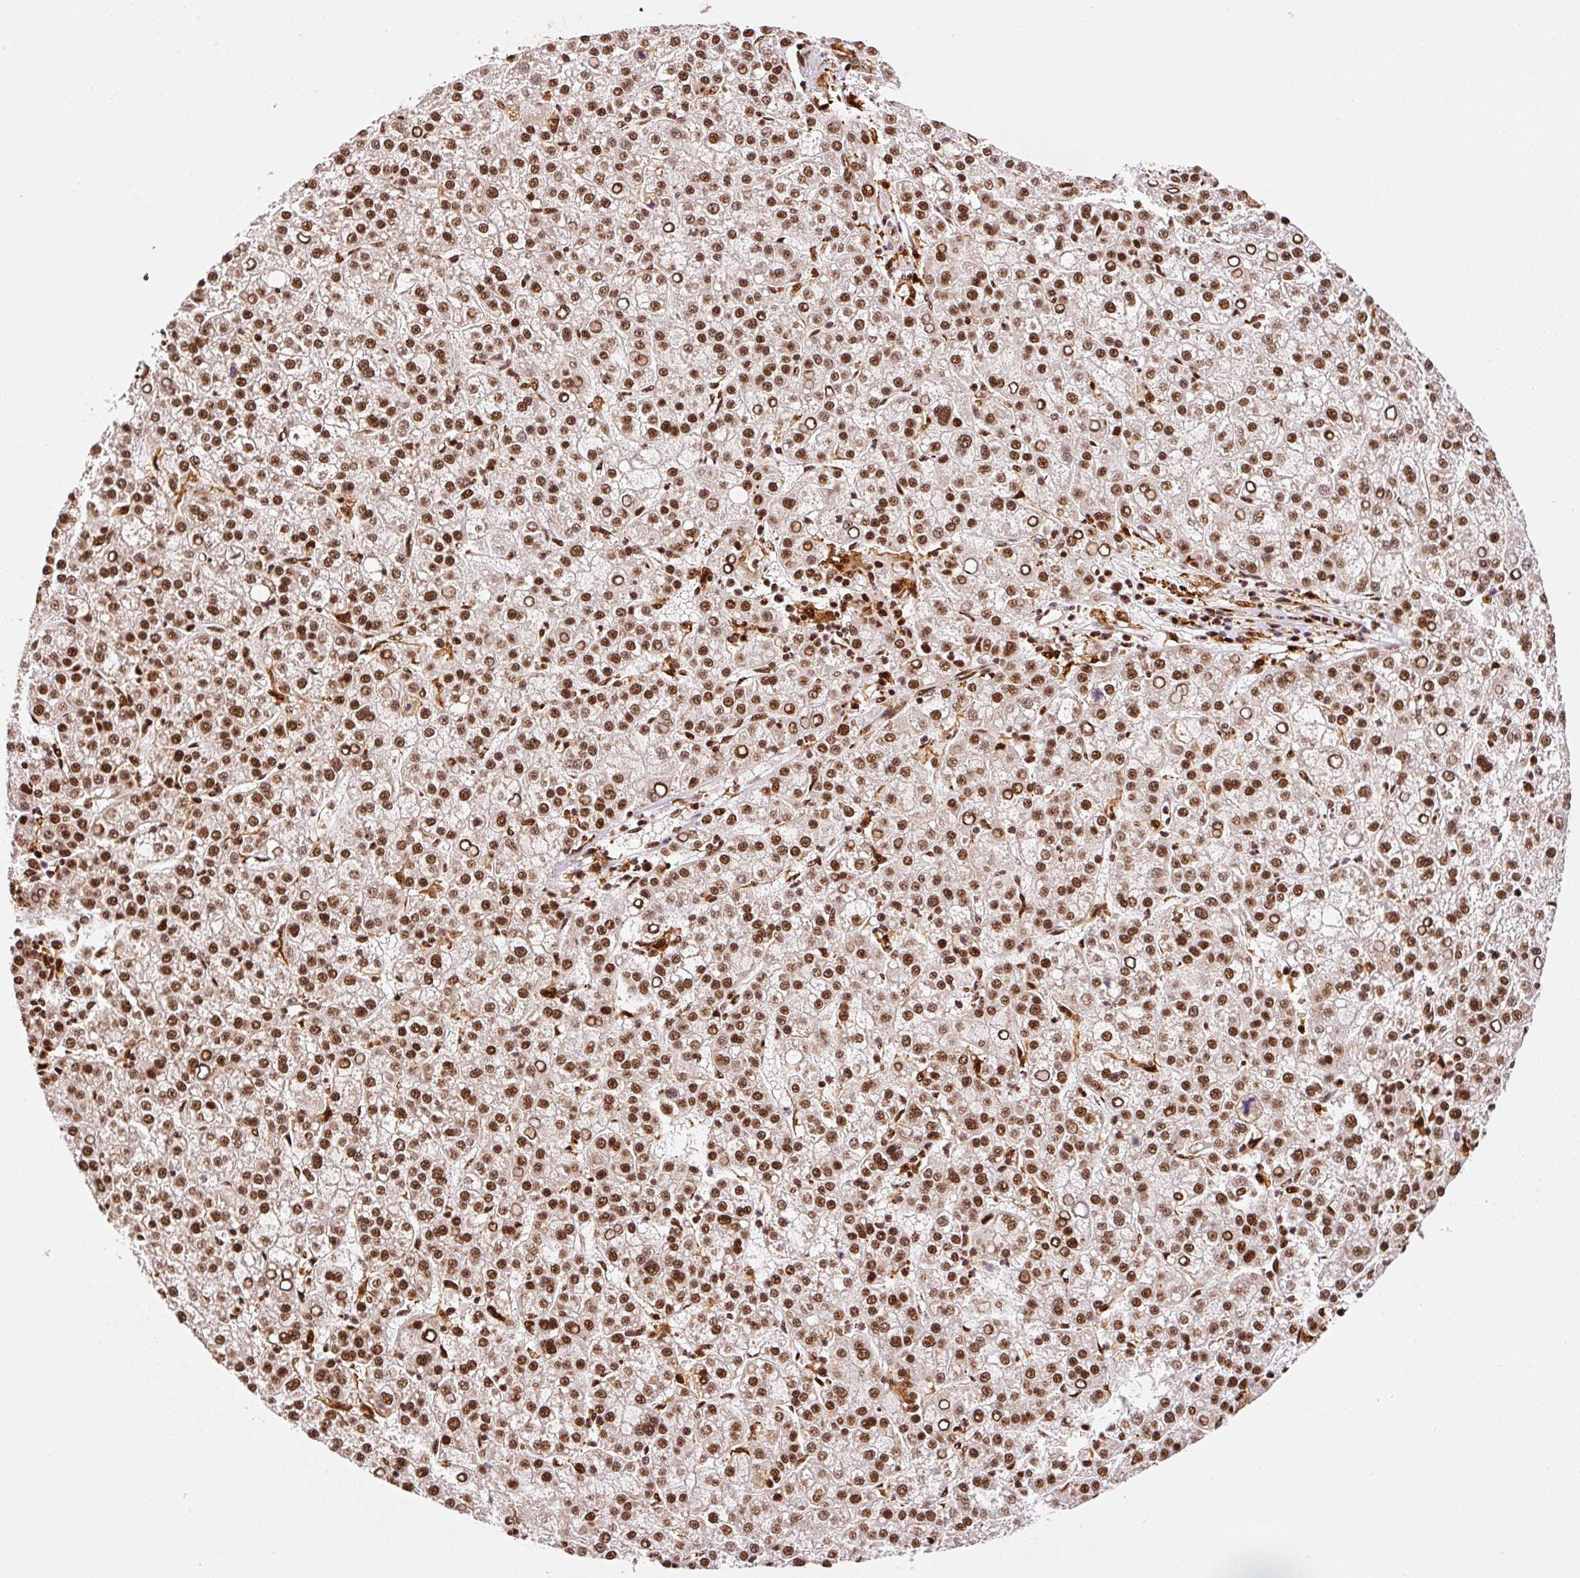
{"staining": {"intensity": "strong", "quantity": ">75%", "location": "nuclear"}, "tissue": "liver cancer", "cell_type": "Tumor cells", "image_type": "cancer", "snomed": [{"axis": "morphology", "description": "Carcinoma, Hepatocellular, NOS"}, {"axis": "topography", "description": "Liver"}], "caption": "Human liver cancer stained for a protein (brown) reveals strong nuclear positive staining in approximately >75% of tumor cells.", "gene": "GPR139", "patient": {"sex": "female", "age": 58}}